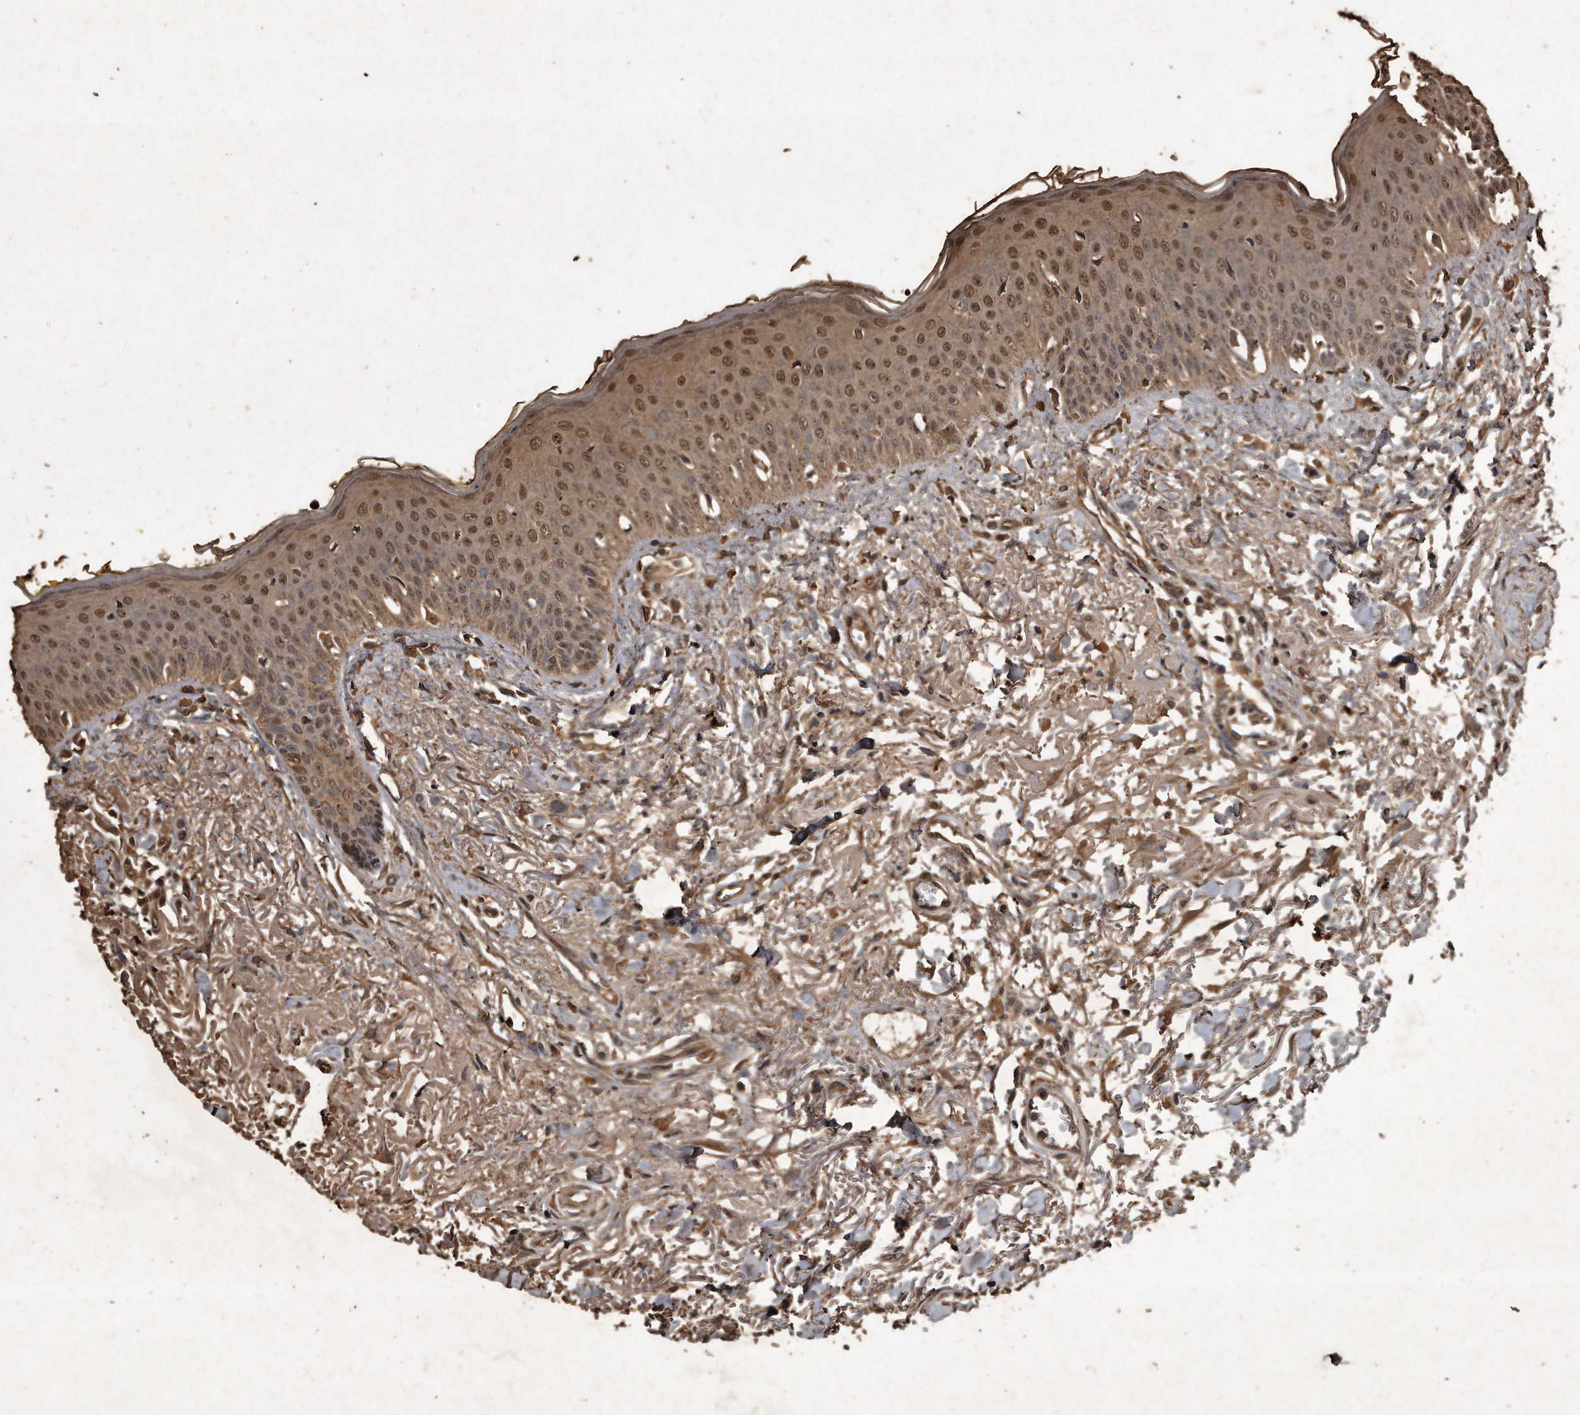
{"staining": {"intensity": "moderate", "quantity": ">75%", "location": "cytoplasmic/membranous,nuclear"}, "tissue": "oral mucosa", "cell_type": "Squamous epithelial cells", "image_type": "normal", "snomed": [{"axis": "morphology", "description": "Normal tissue, NOS"}, {"axis": "topography", "description": "Oral tissue"}], "caption": "IHC of normal human oral mucosa reveals medium levels of moderate cytoplasmic/membranous,nuclear staining in approximately >75% of squamous epithelial cells. The staining was performed using DAB (3,3'-diaminobenzidine), with brown indicating positive protein expression. Nuclei are stained blue with hematoxylin.", "gene": "CFLAR", "patient": {"sex": "female", "age": 70}}